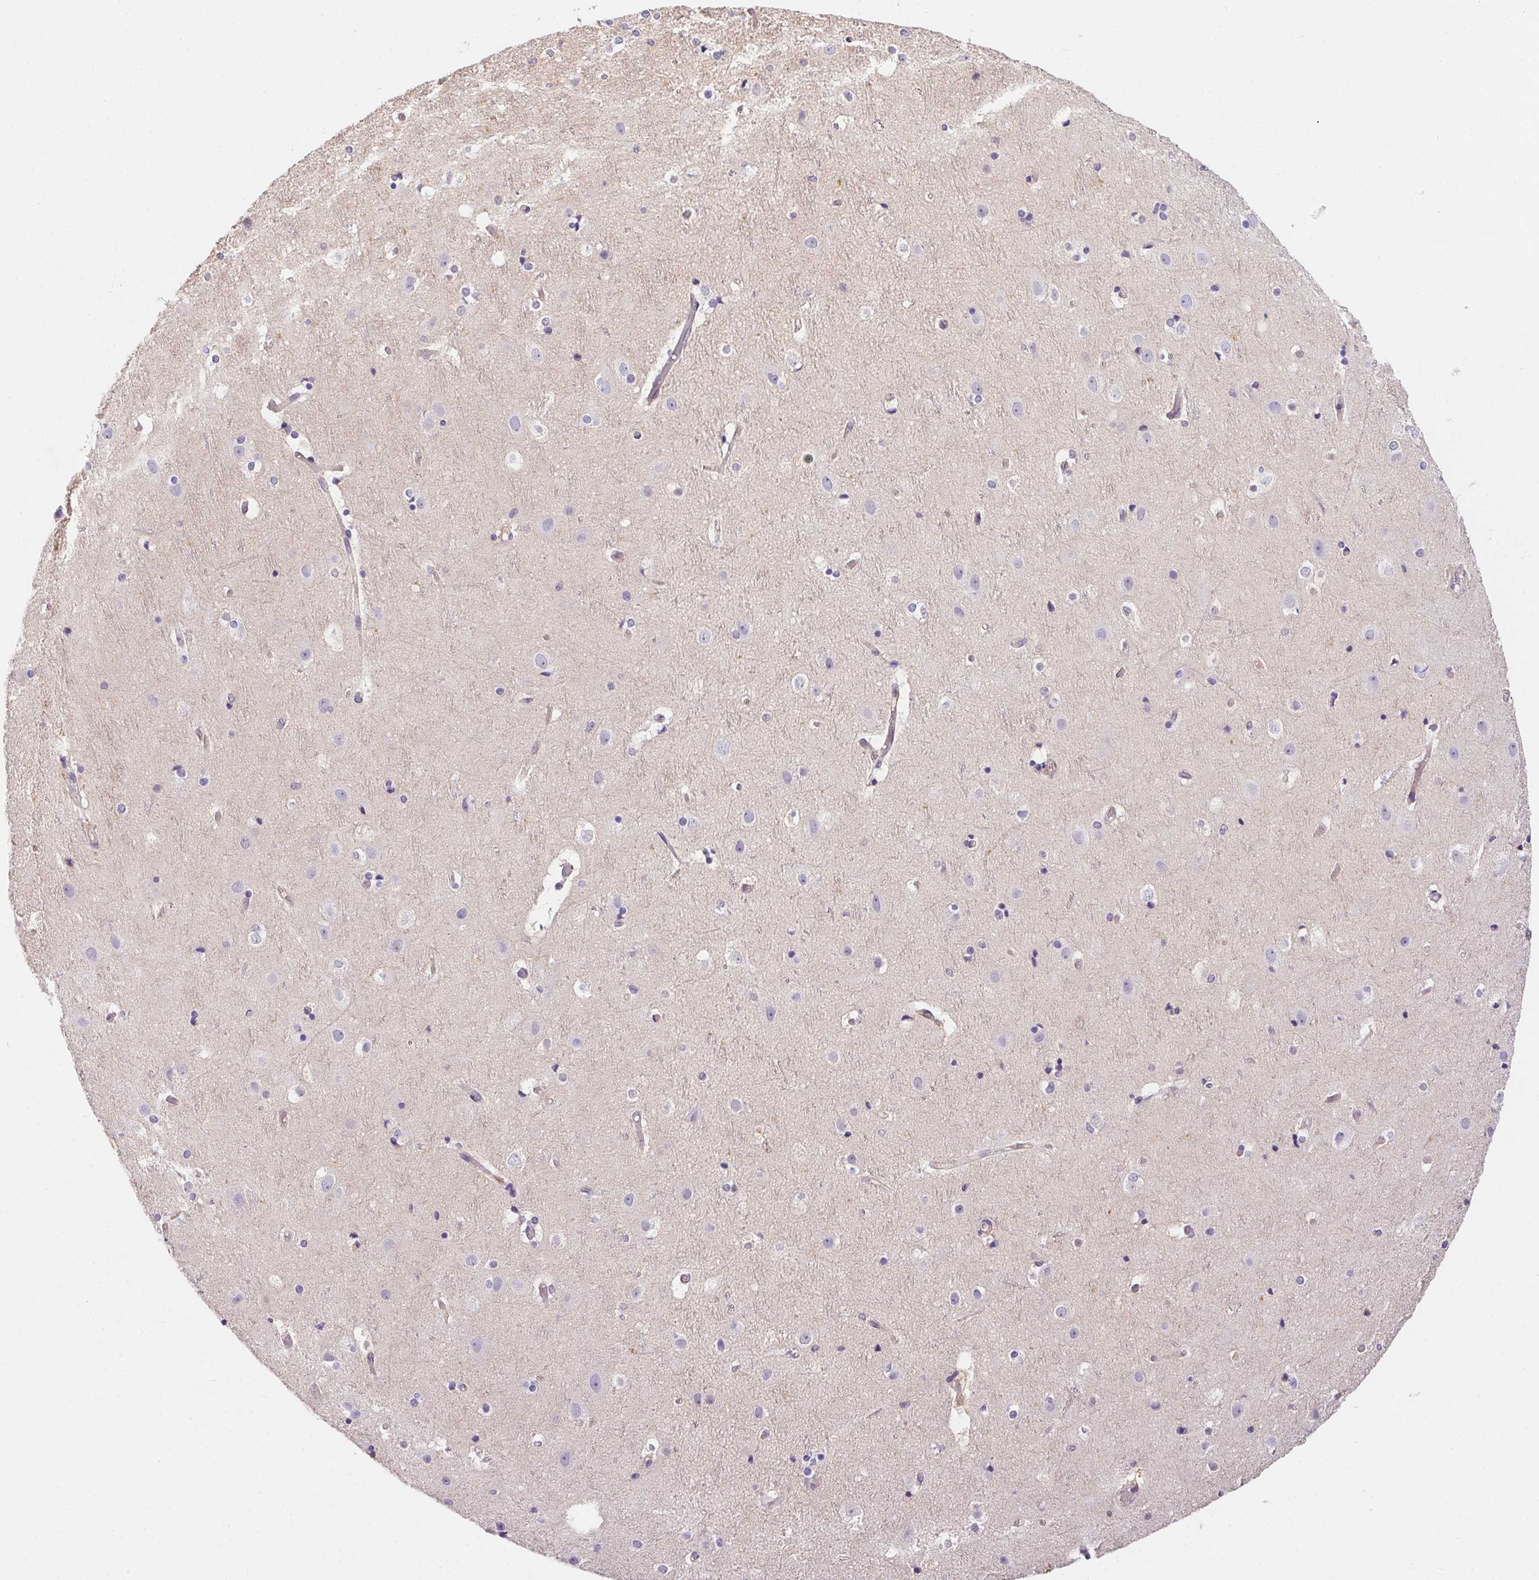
{"staining": {"intensity": "negative", "quantity": "none", "location": "none"}, "tissue": "cerebral cortex", "cell_type": "Endothelial cells", "image_type": "normal", "snomed": [{"axis": "morphology", "description": "Normal tissue, NOS"}, {"axis": "topography", "description": "Cerebral cortex"}], "caption": "Benign cerebral cortex was stained to show a protein in brown. There is no significant positivity in endothelial cells. (DAB (3,3'-diaminobenzidine) immunohistochemistry (IHC) visualized using brightfield microscopy, high magnification).", "gene": "PRKAA1", "patient": {"sex": "female", "age": 52}}